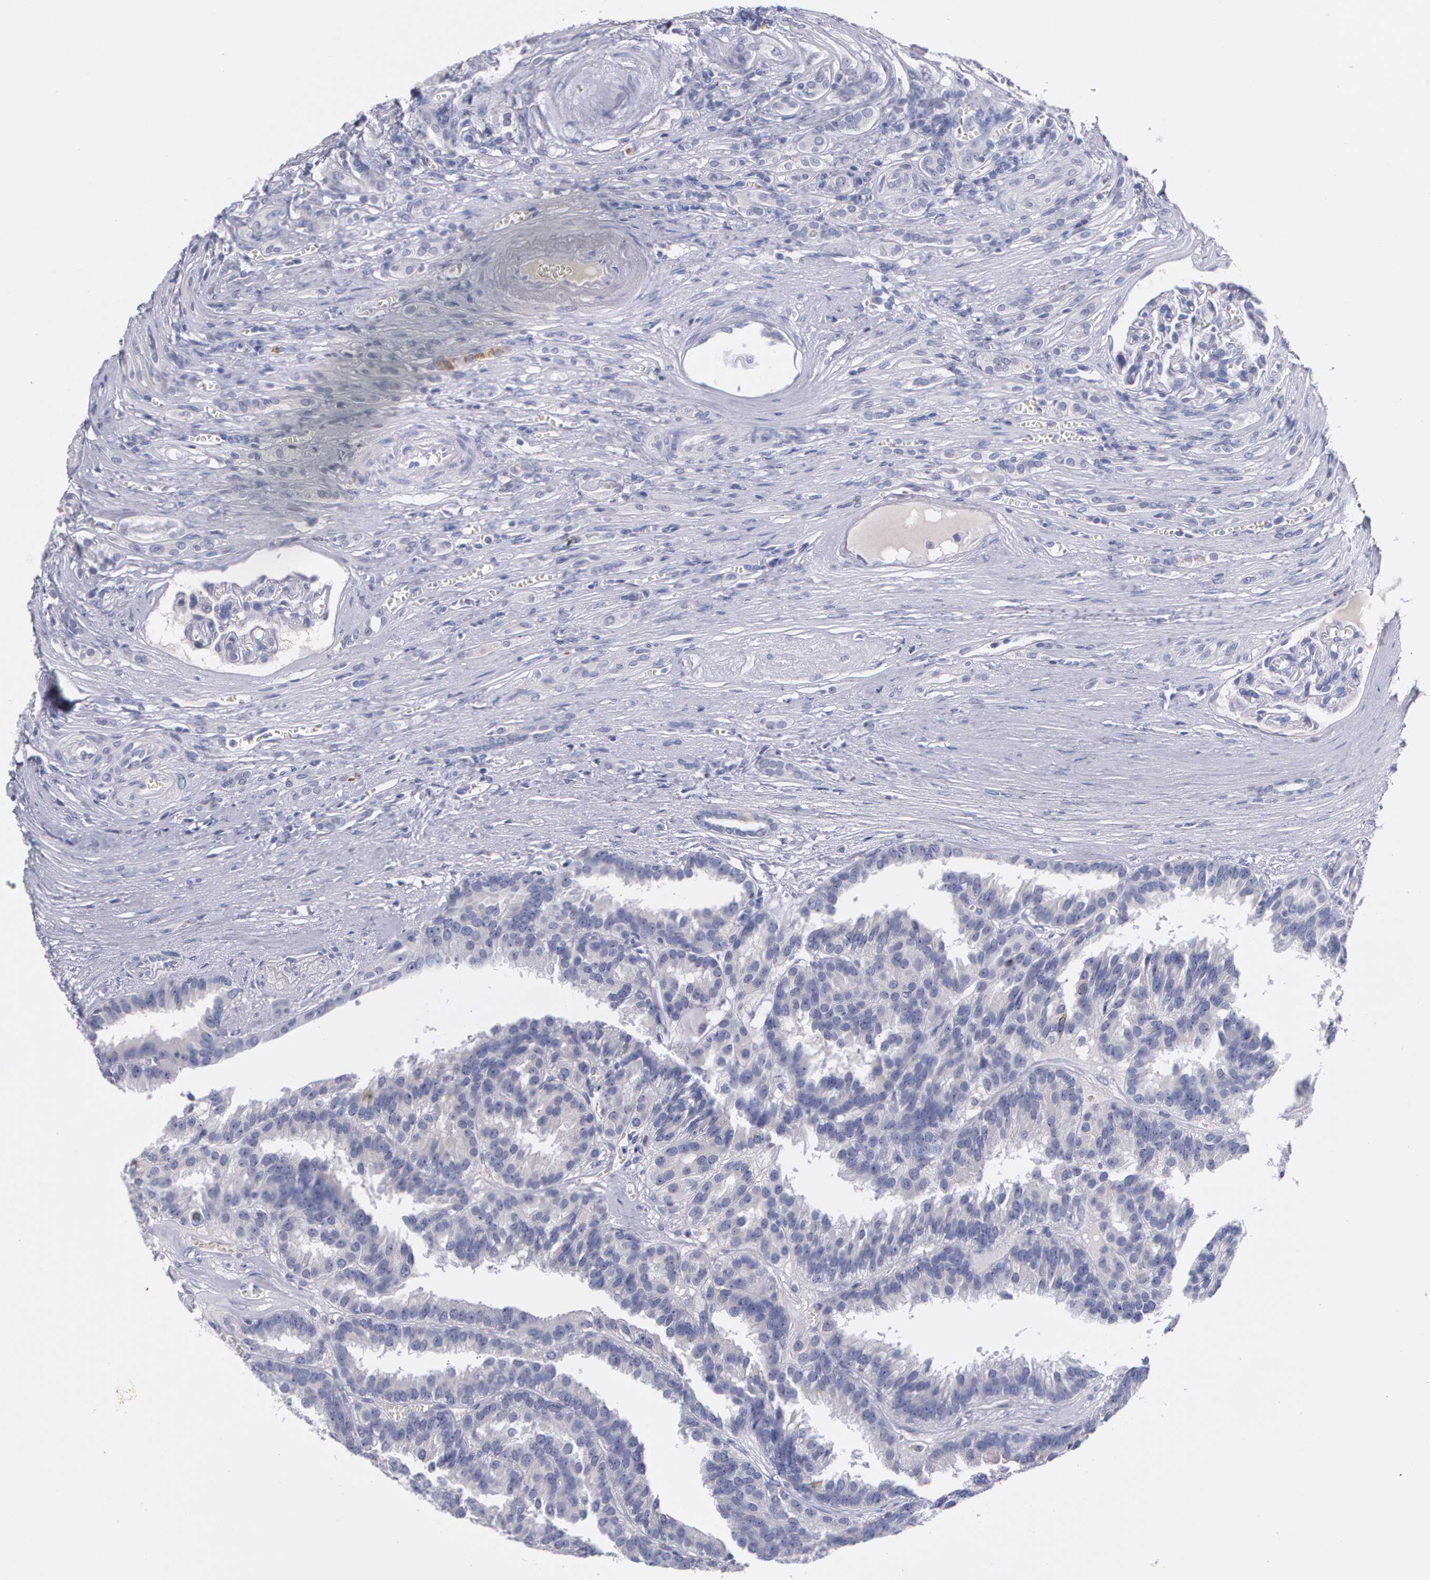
{"staining": {"intensity": "negative", "quantity": "none", "location": "none"}, "tissue": "renal cancer", "cell_type": "Tumor cells", "image_type": "cancer", "snomed": [{"axis": "morphology", "description": "Adenocarcinoma, NOS"}, {"axis": "topography", "description": "Kidney"}], "caption": "This is an IHC photomicrograph of adenocarcinoma (renal). There is no expression in tumor cells.", "gene": "HMMR", "patient": {"sex": "male", "age": 46}}